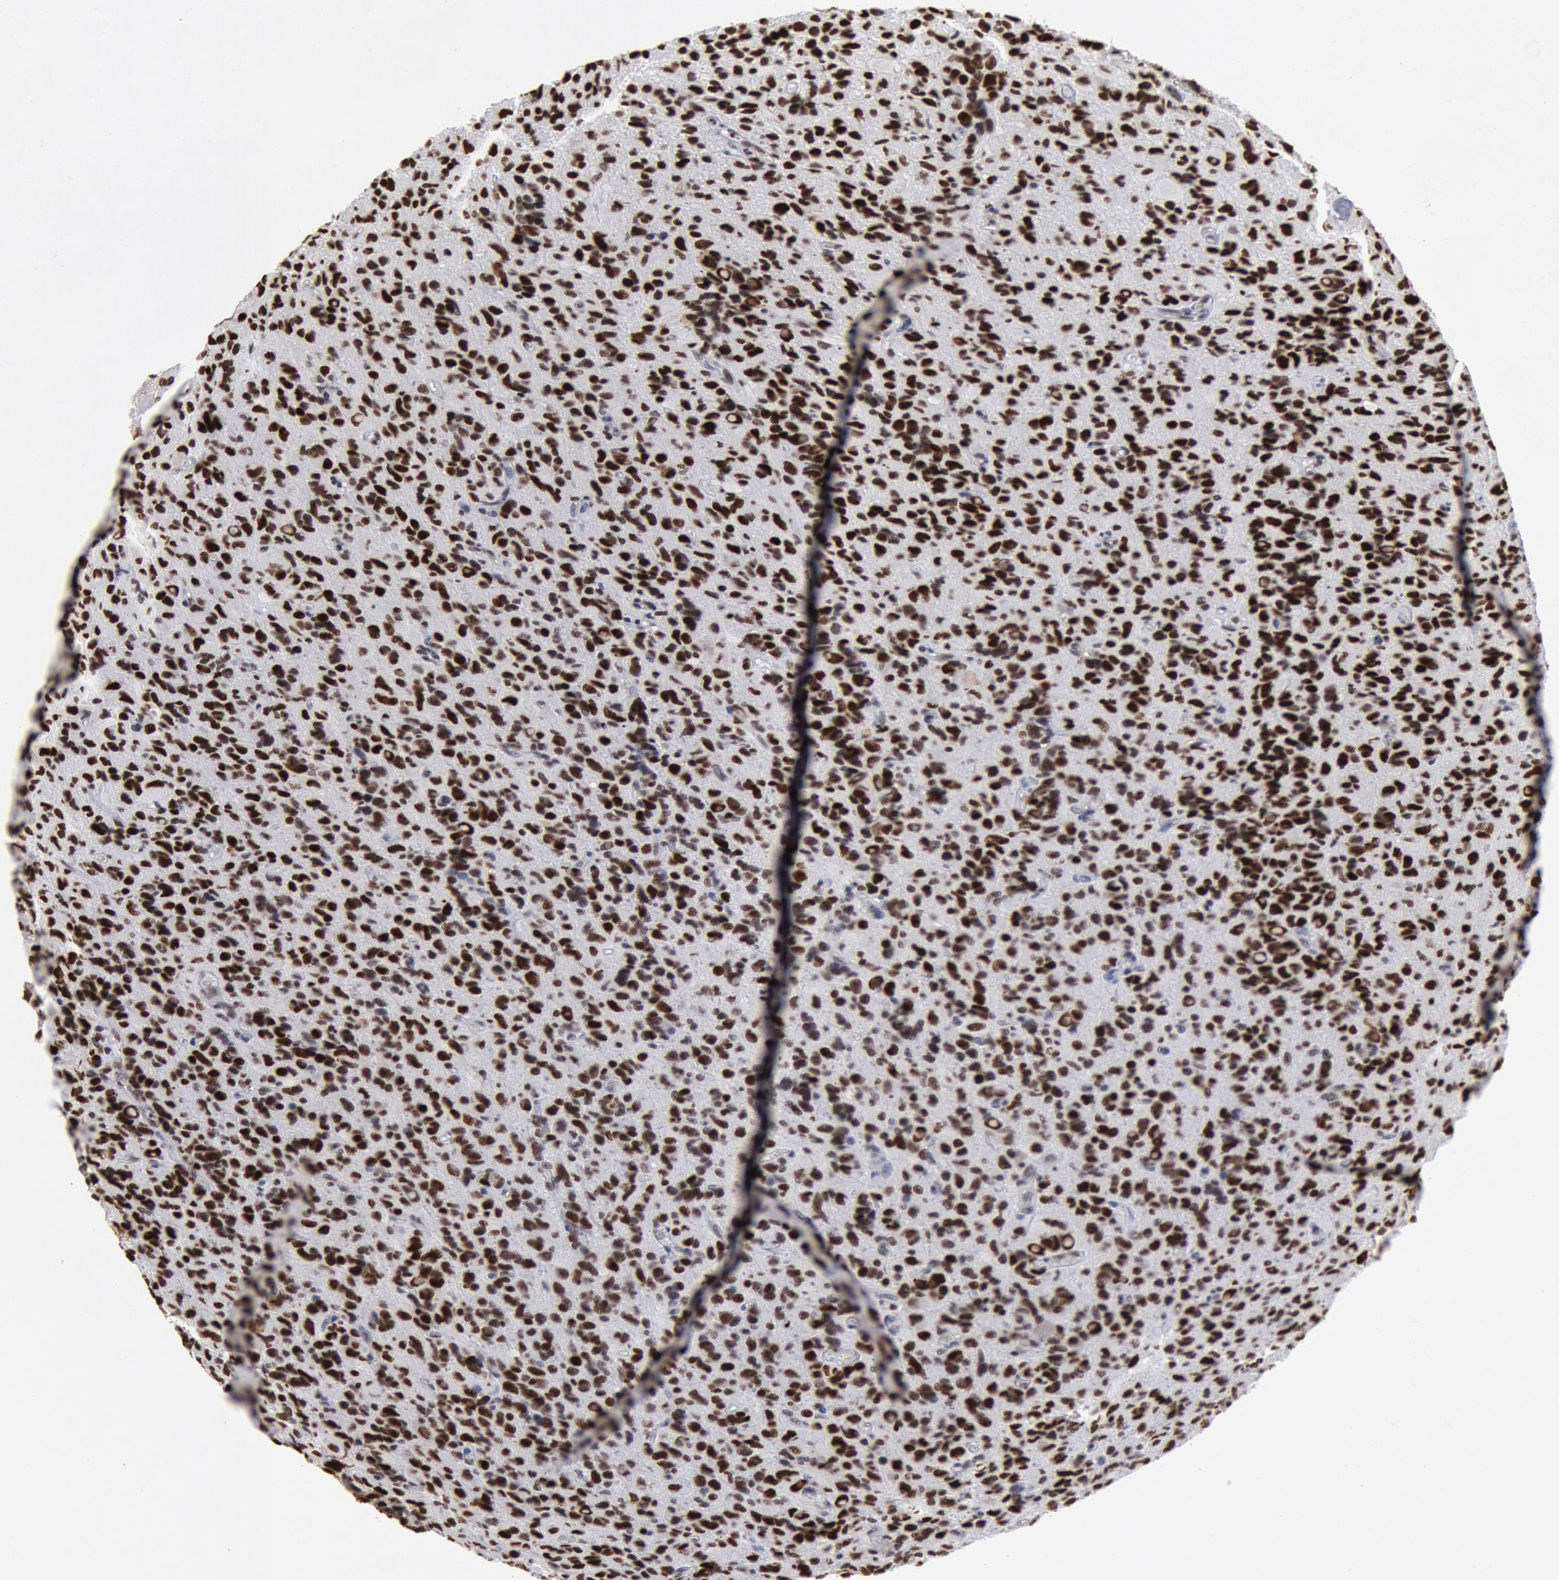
{"staining": {"intensity": "strong", "quantity": "25%-75%", "location": "nuclear"}, "tissue": "glioma", "cell_type": "Tumor cells", "image_type": "cancer", "snomed": [{"axis": "morphology", "description": "Glioma, malignant, High grade"}, {"axis": "topography", "description": "Brain"}], "caption": "Immunohistochemical staining of human glioma displays high levels of strong nuclear expression in approximately 25%-75% of tumor cells. (Stains: DAB in brown, nuclei in blue, Microscopy: brightfield microscopy at high magnification).", "gene": "SUB1", "patient": {"sex": "male", "age": 77}}